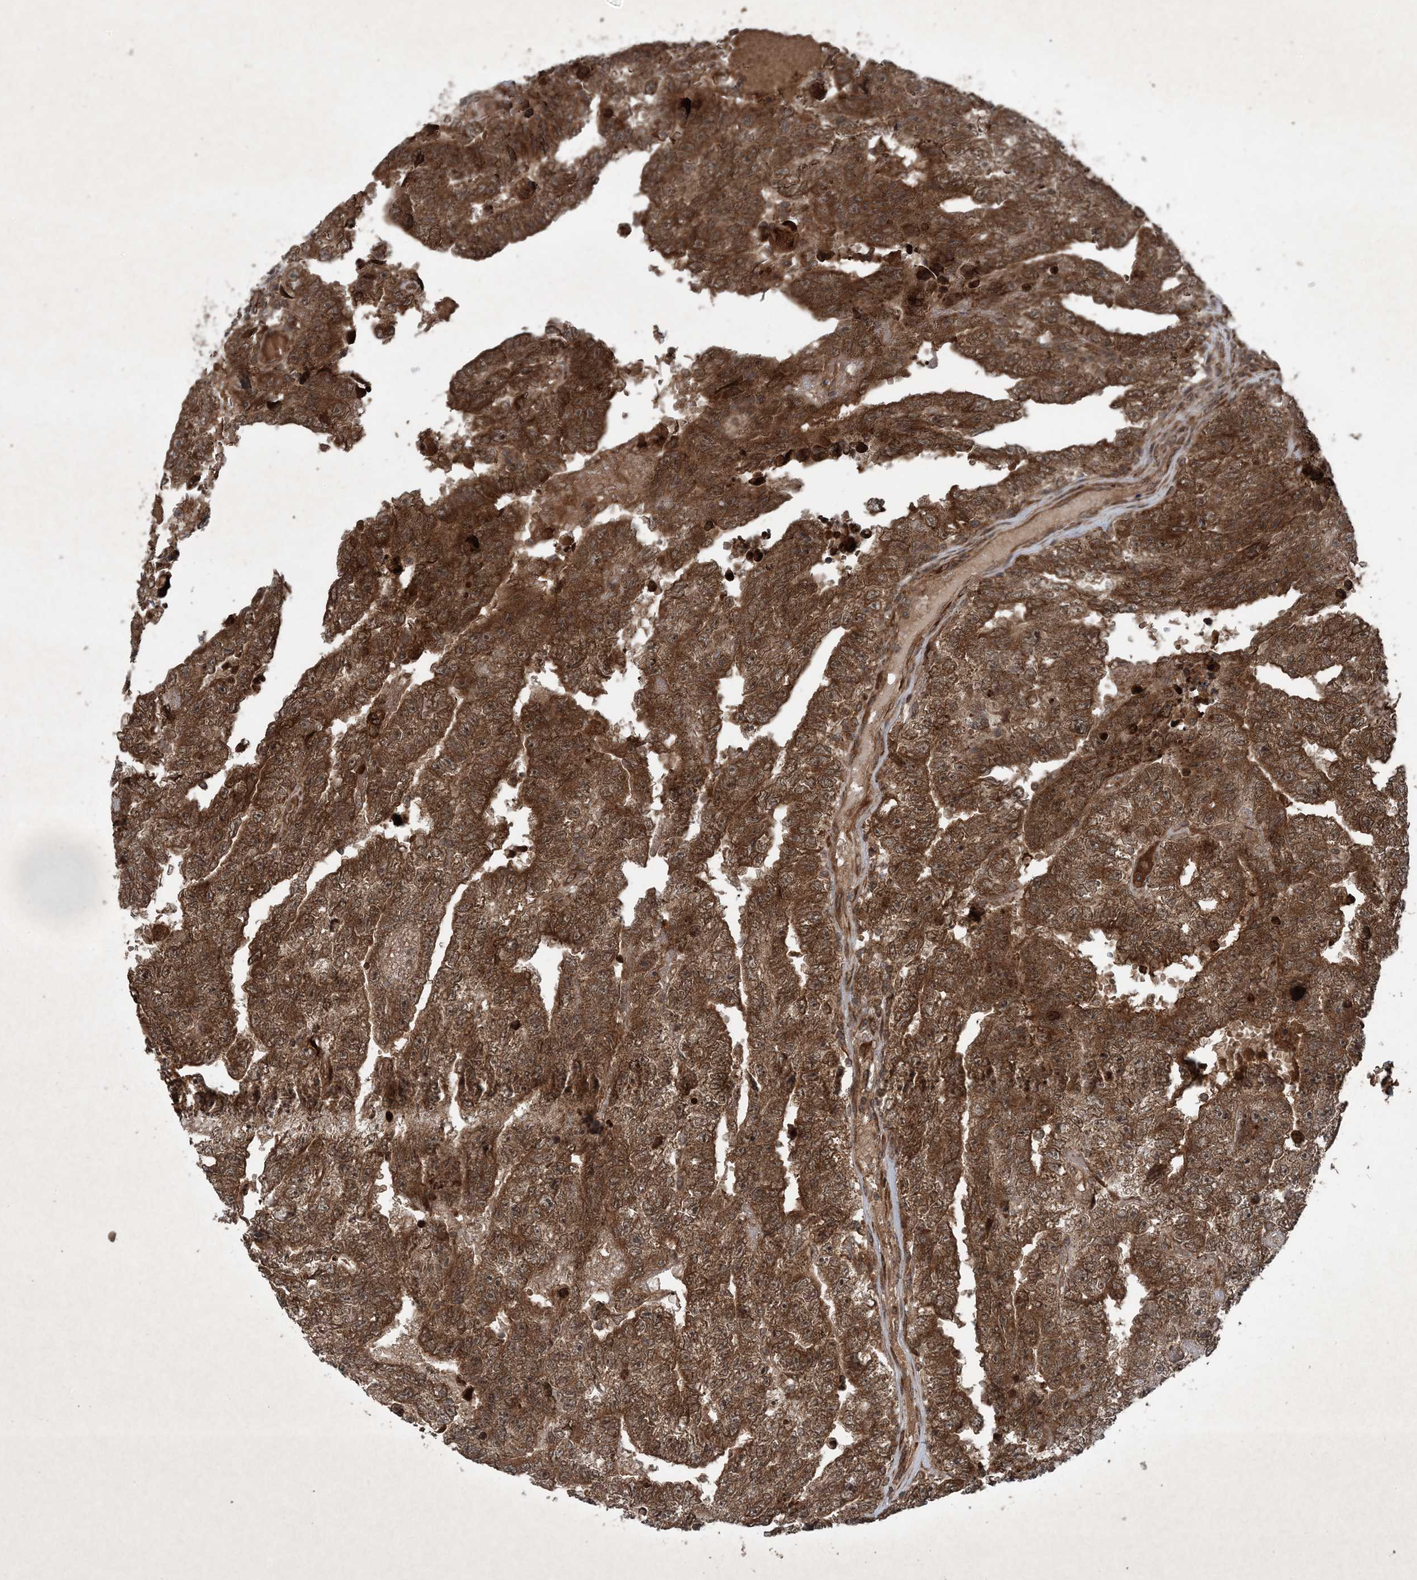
{"staining": {"intensity": "strong", "quantity": ">75%", "location": "cytoplasmic/membranous"}, "tissue": "testis cancer", "cell_type": "Tumor cells", "image_type": "cancer", "snomed": [{"axis": "morphology", "description": "Carcinoma, Embryonal, NOS"}, {"axis": "topography", "description": "Testis"}], "caption": "DAB immunohistochemical staining of human testis embryonal carcinoma demonstrates strong cytoplasmic/membranous protein staining in approximately >75% of tumor cells. (Brightfield microscopy of DAB IHC at high magnification).", "gene": "GNG5", "patient": {"sex": "male", "age": 25}}